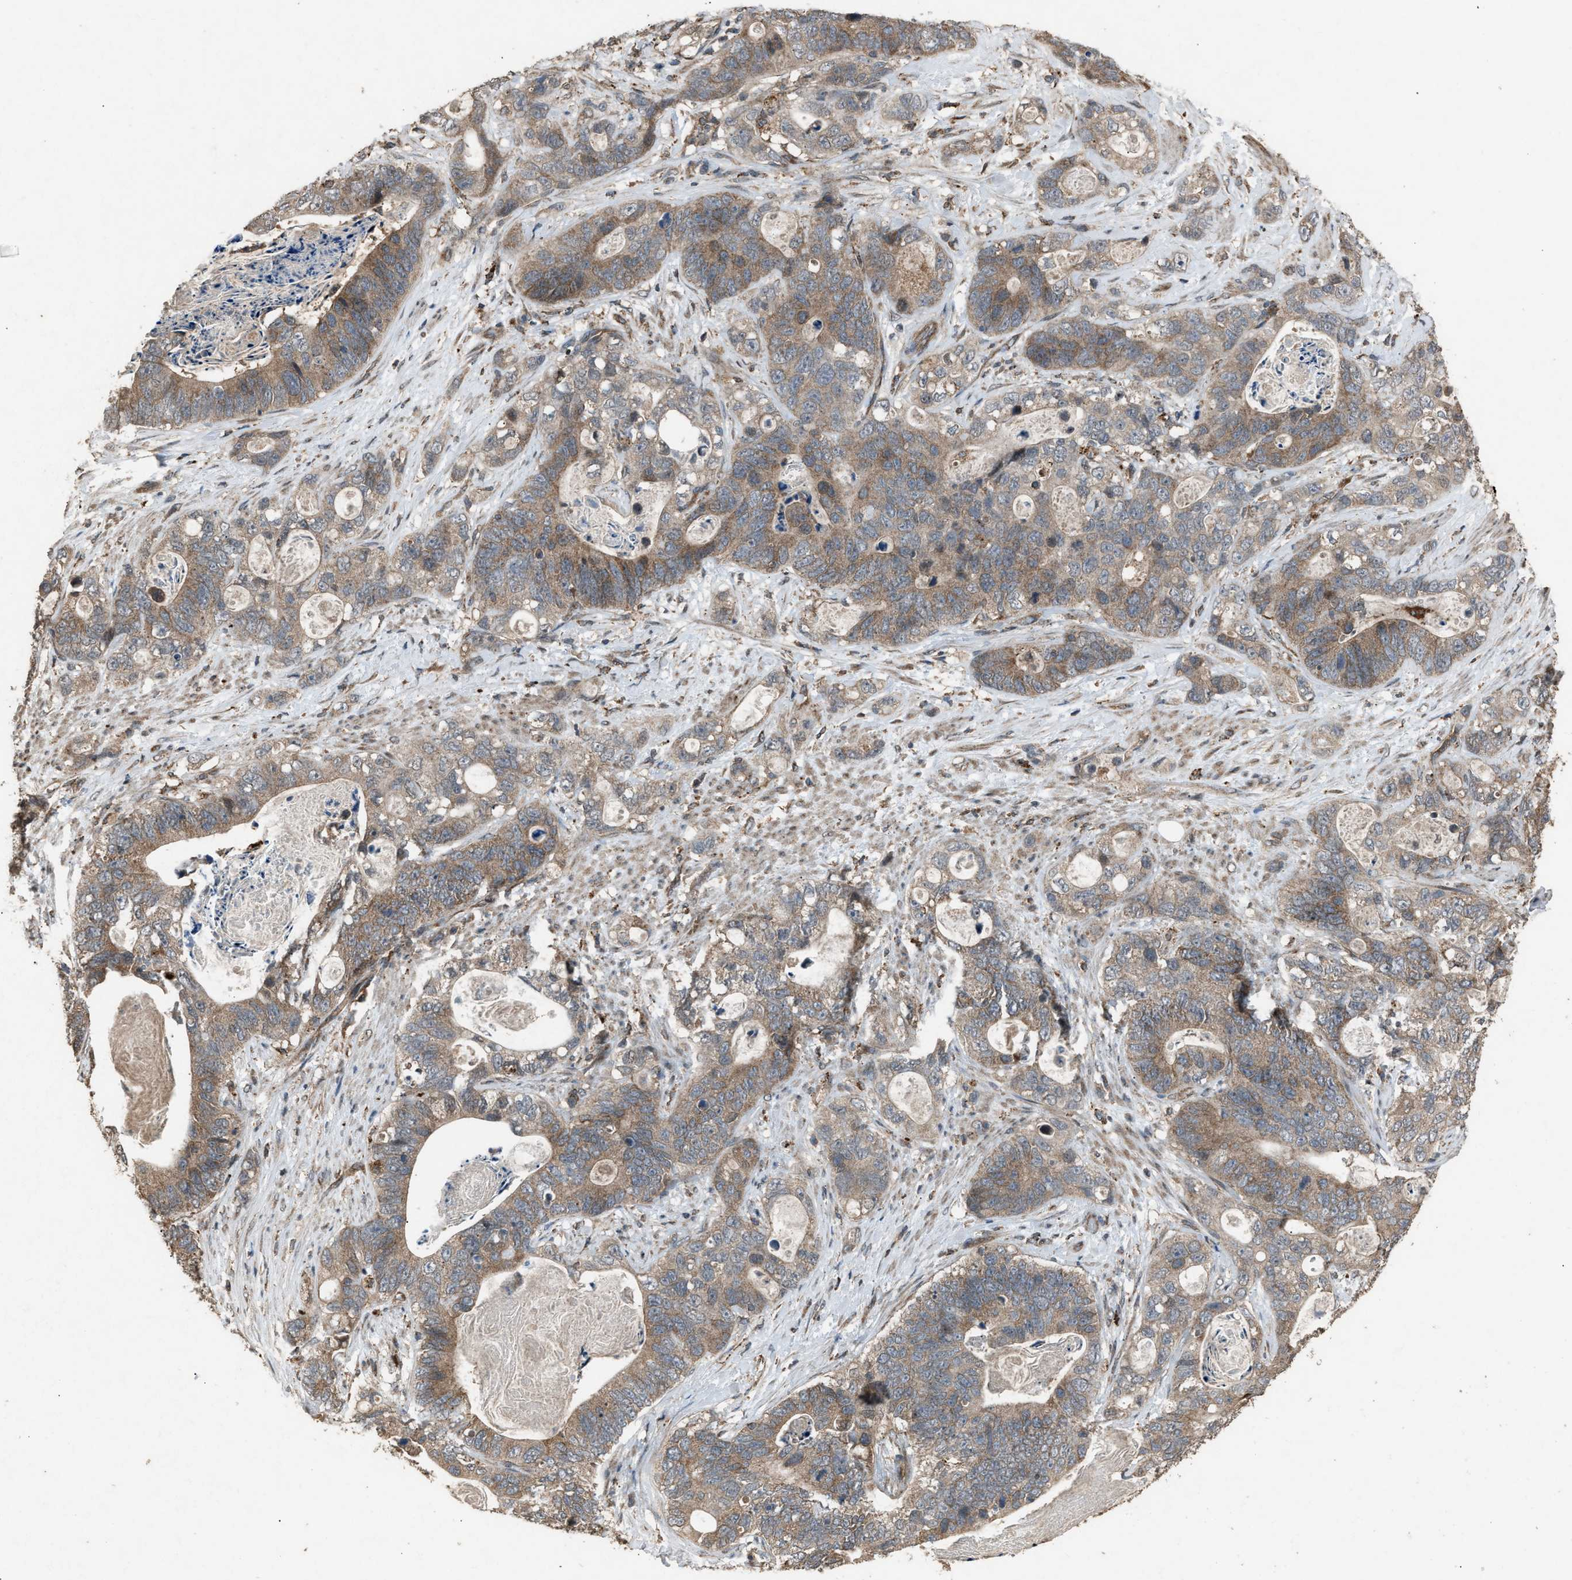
{"staining": {"intensity": "moderate", "quantity": ">75%", "location": "cytoplasmic/membranous"}, "tissue": "stomach cancer", "cell_type": "Tumor cells", "image_type": "cancer", "snomed": [{"axis": "morphology", "description": "Normal tissue, NOS"}, {"axis": "morphology", "description": "Adenocarcinoma, NOS"}, {"axis": "topography", "description": "Stomach"}], "caption": "Tumor cells reveal medium levels of moderate cytoplasmic/membranous positivity in approximately >75% of cells in adenocarcinoma (stomach).", "gene": "PSMD1", "patient": {"sex": "female", "age": 89}}